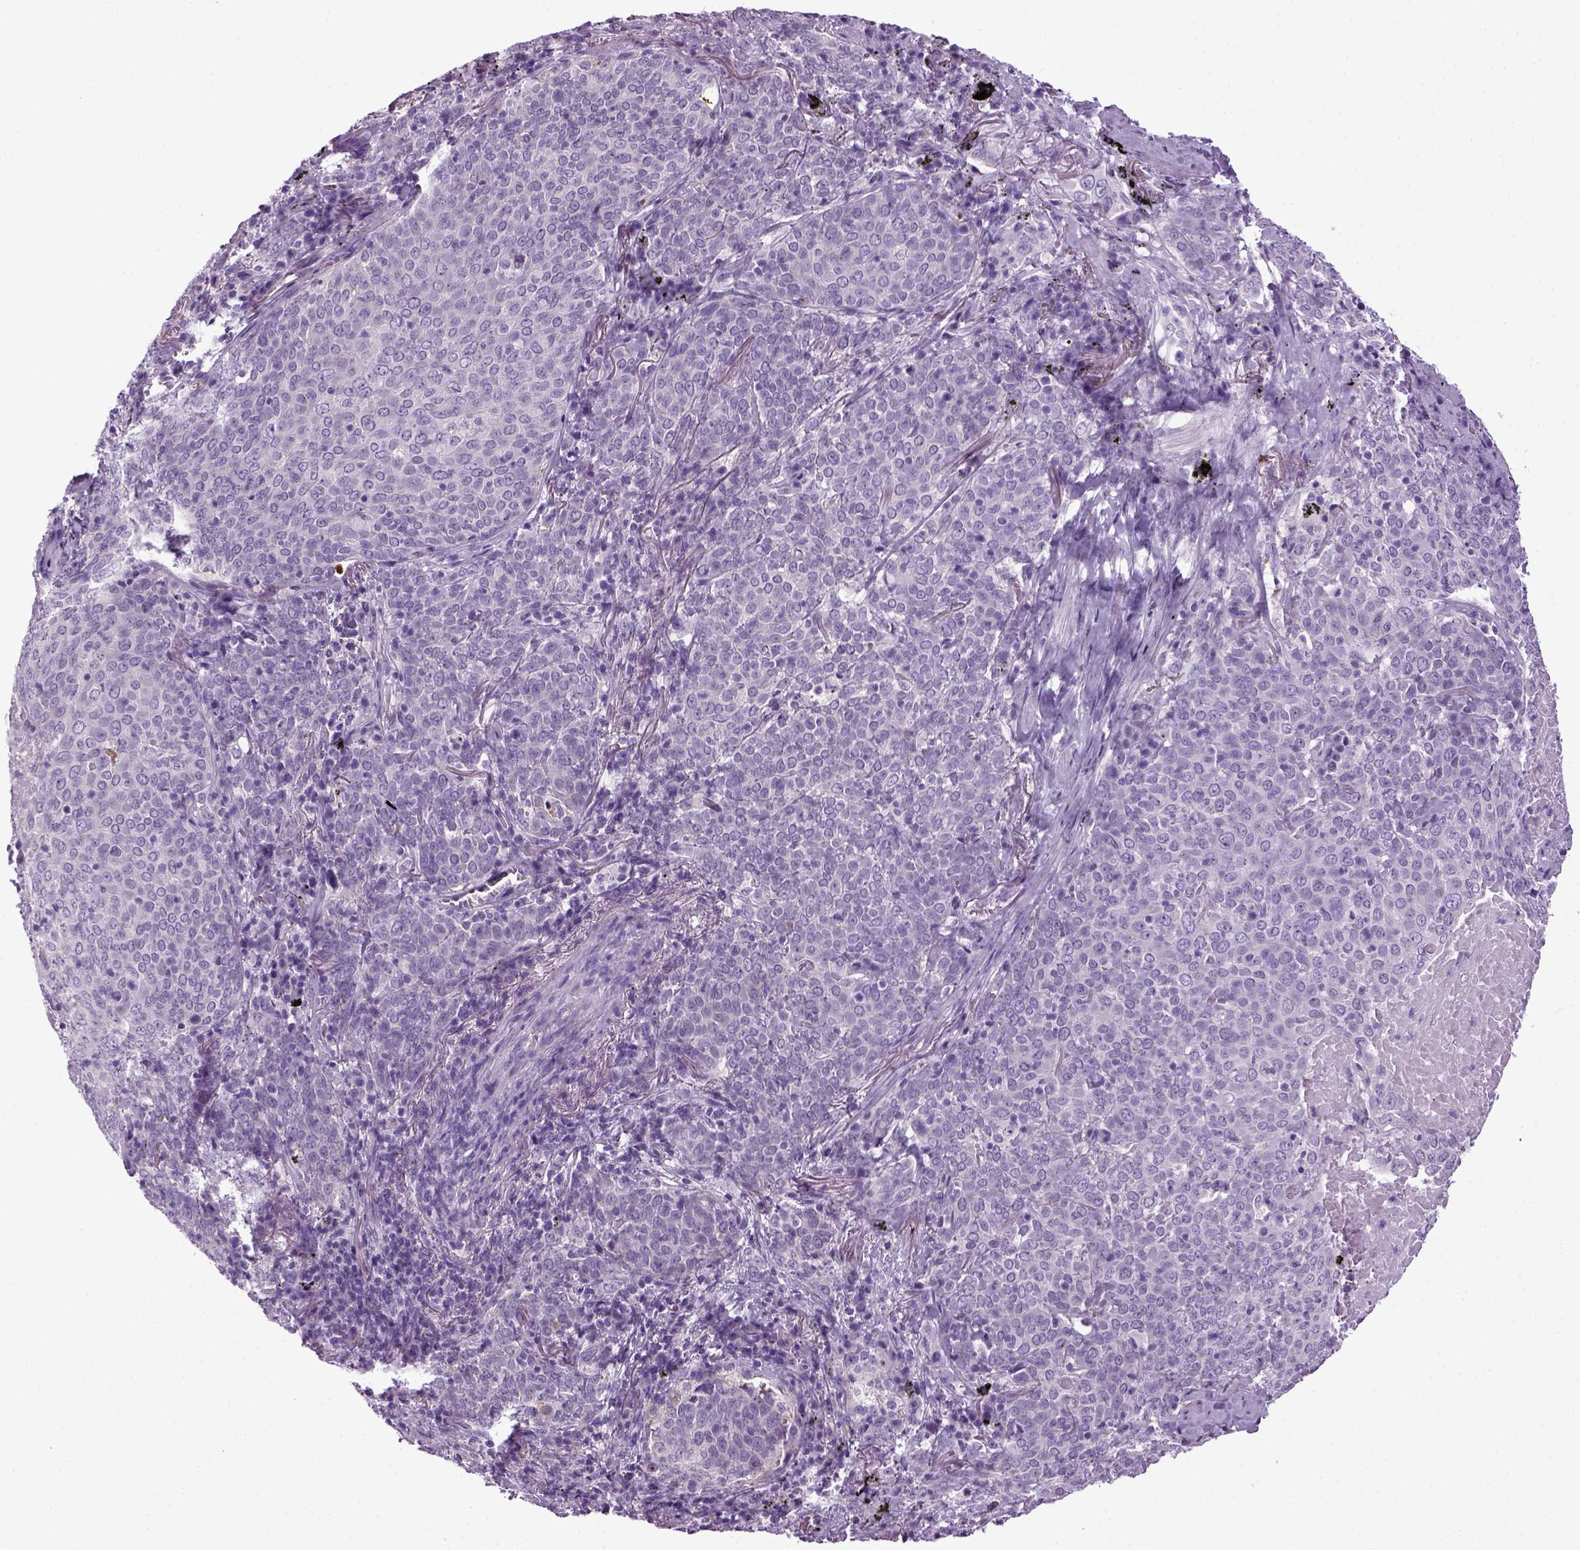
{"staining": {"intensity": "negative", "quantity": "none", "location": "none"}, "tissue": "lung cancer", "cell_type": "Tumor cells", "image_type": "cancer", "snomed": [{"axis": "morphology", "description": "Squamous cell carcinoma, NOS"}, {"axis": "topography", "description": "Lung"}], "caption": "Immunohistochemistry histopathology image of neoplastic tissue: human lung cancer (squamous cell carcinoma) stained with DAB (3,3'-diaminobenzidine) displays no significant protein staining in tumor cells.", "gene": "HMCN2", "patient": {"sex": "male", "age": 82}}